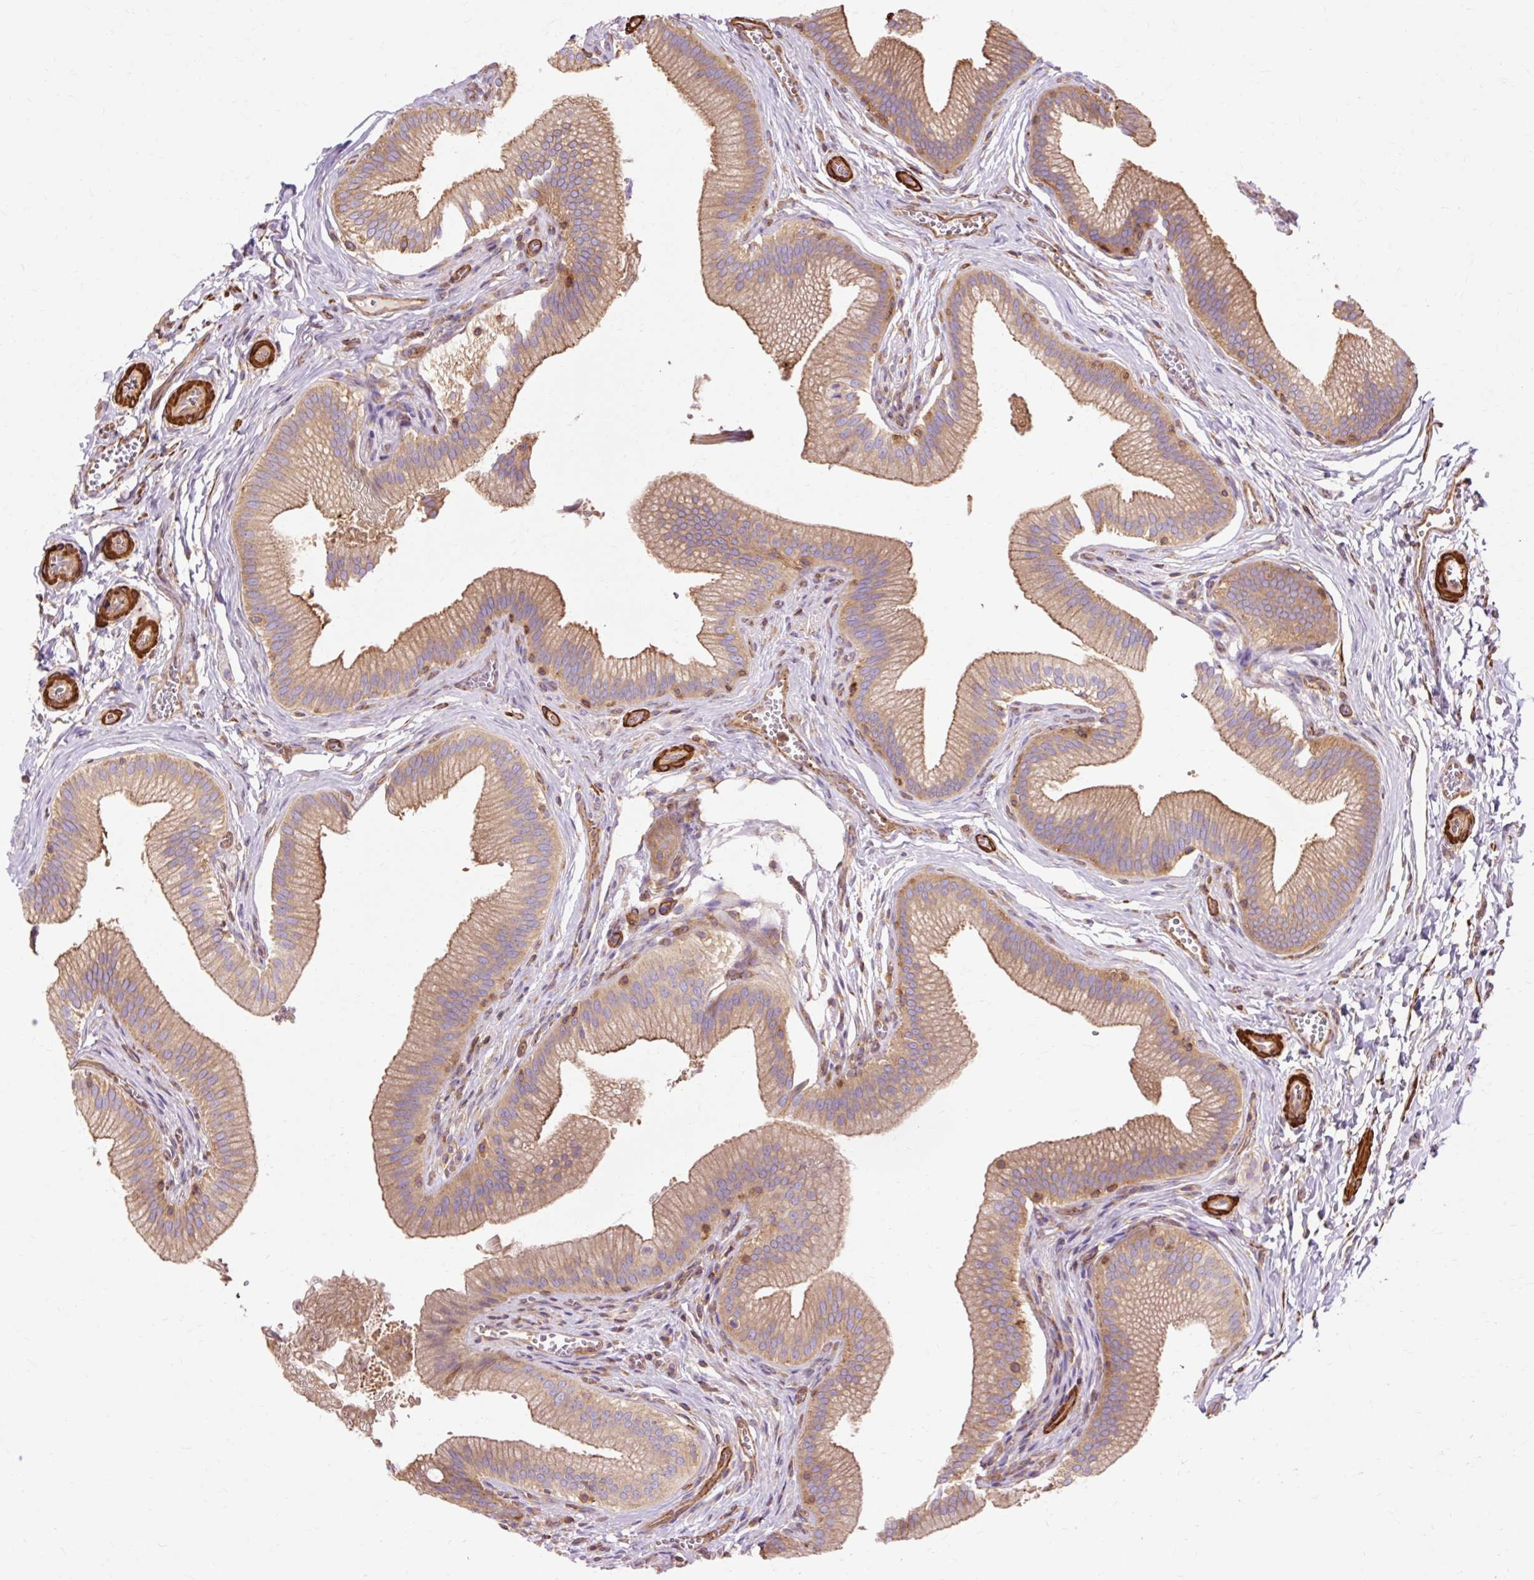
{"staining": {"intensity": "moderate", "quantity": ">75%", "location": "cytoplasmic/membranous"}, "tissue": "gallbladder", "cell_type": "Glandular cells", "image_type": "normal", "snomed": [{"axis": "morphology", "description": "Normal tissue, NOS"}, {"axis": "topography", "description": "Gallbladder"}], "caption": "Immunohistochemical staining of unremarkable gallbladder exhibits moderate cytoplasmic/membranous protein expression in approximately >75% of glandular cells.", "gene": "TBC1D2B", "patient": {"sex": "male", "age": 17}}